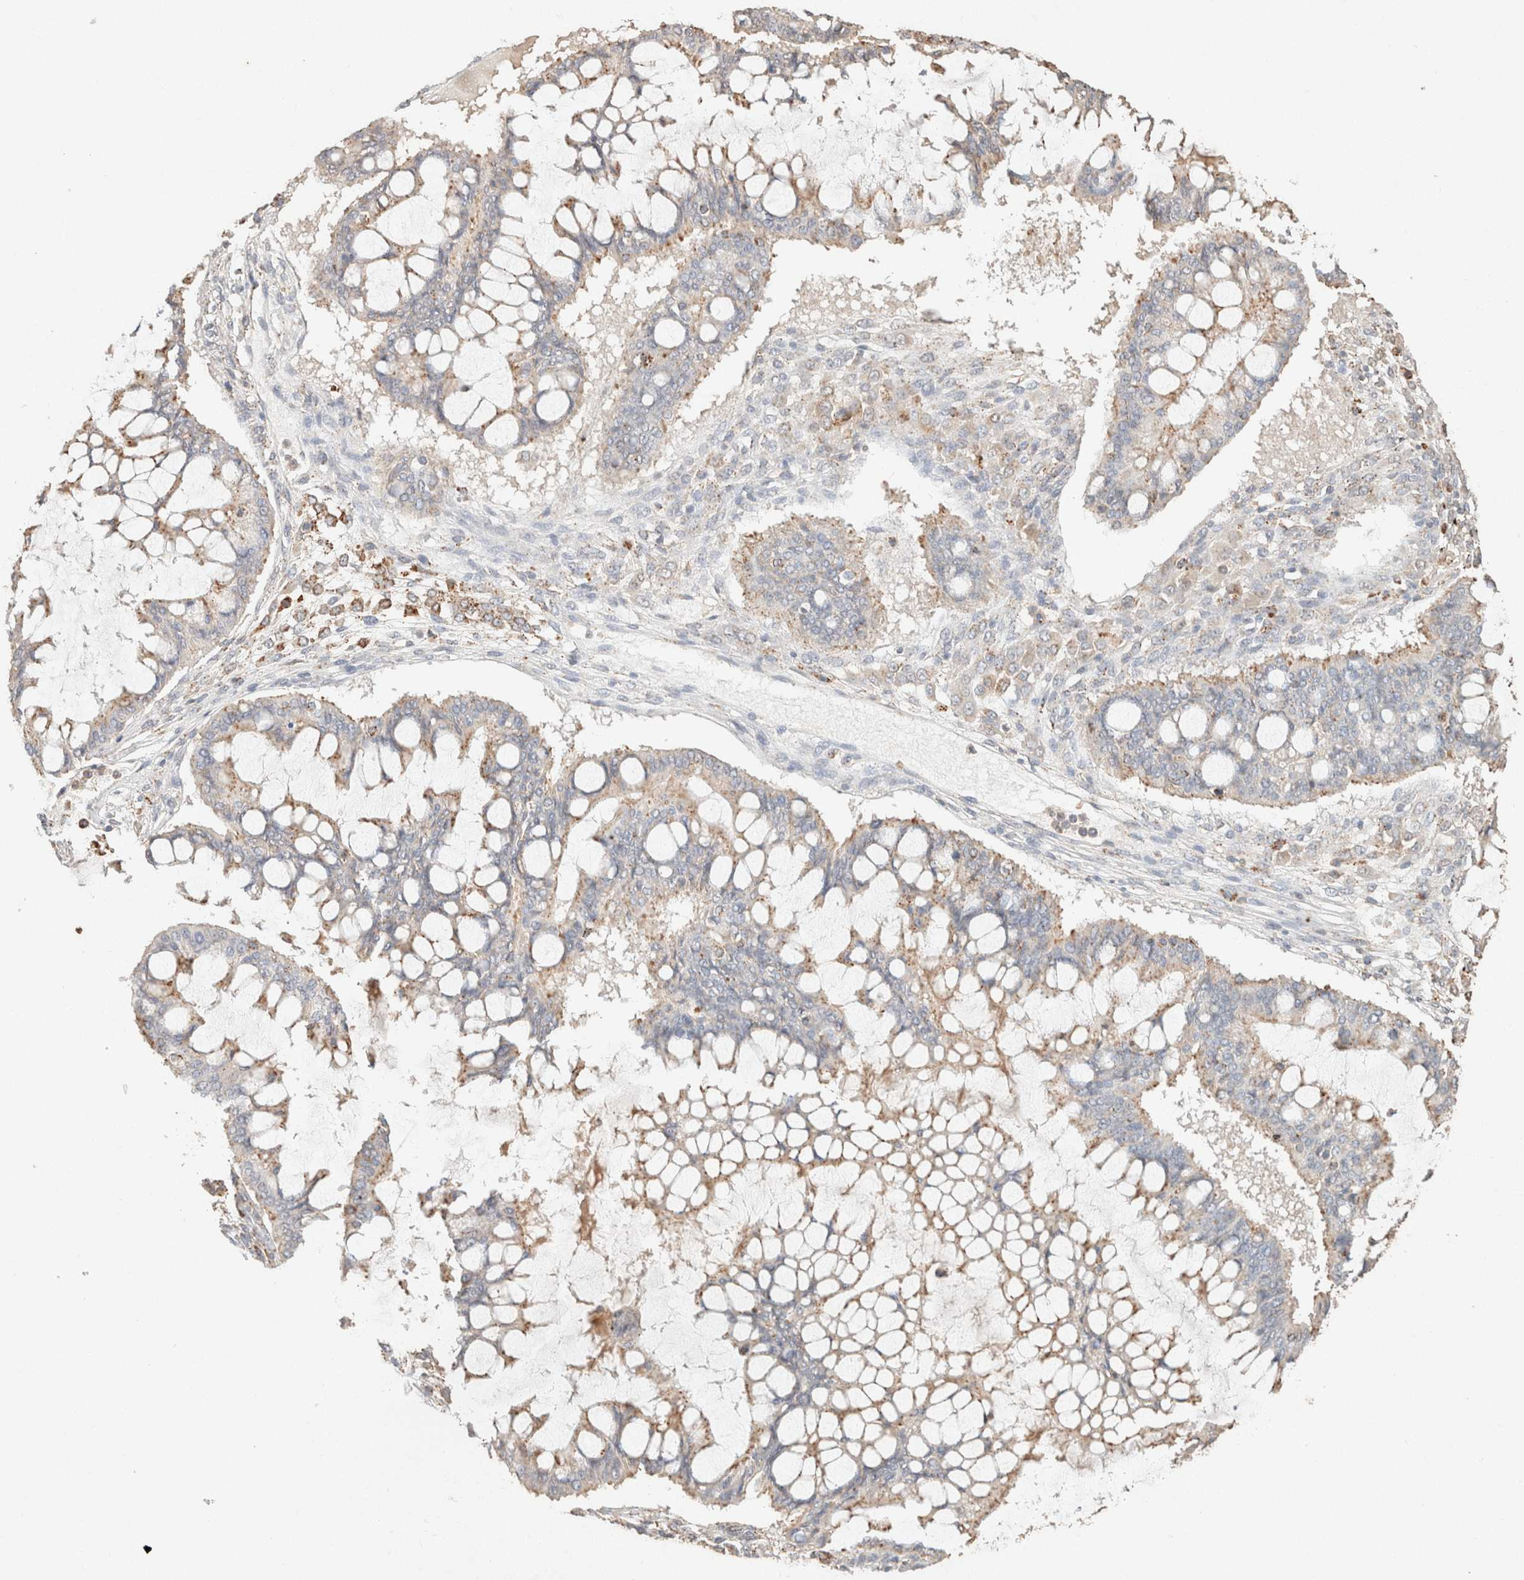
{"staining": {"intensity": "weak", "quantity": ">75%", "location": "cytoplasmic/membranous"}, "tissue": "ovarian cancer", "cell_type": "Tumor cells", "image_type": "cancer", "snomed": [{"axis": "morphology", "description": "Cystadenocarcinoma, mucinous, NOS"}, {"axis": "topography", "description": "Ovary"}], "caption": "DAB immunohistochemical staining of ovarian cancer (mucinous cystadenocarcinoma) demonstrates weak cytoplasmic/membranous protein staining in about >75% of tumor cells. The staining is performed using DAB brown chromogen to label protein expression. The nuclei are counter-stained blue using hematoxylin.", "gene": "CTSC", "patient": {"sex": "female", "age": 73}}